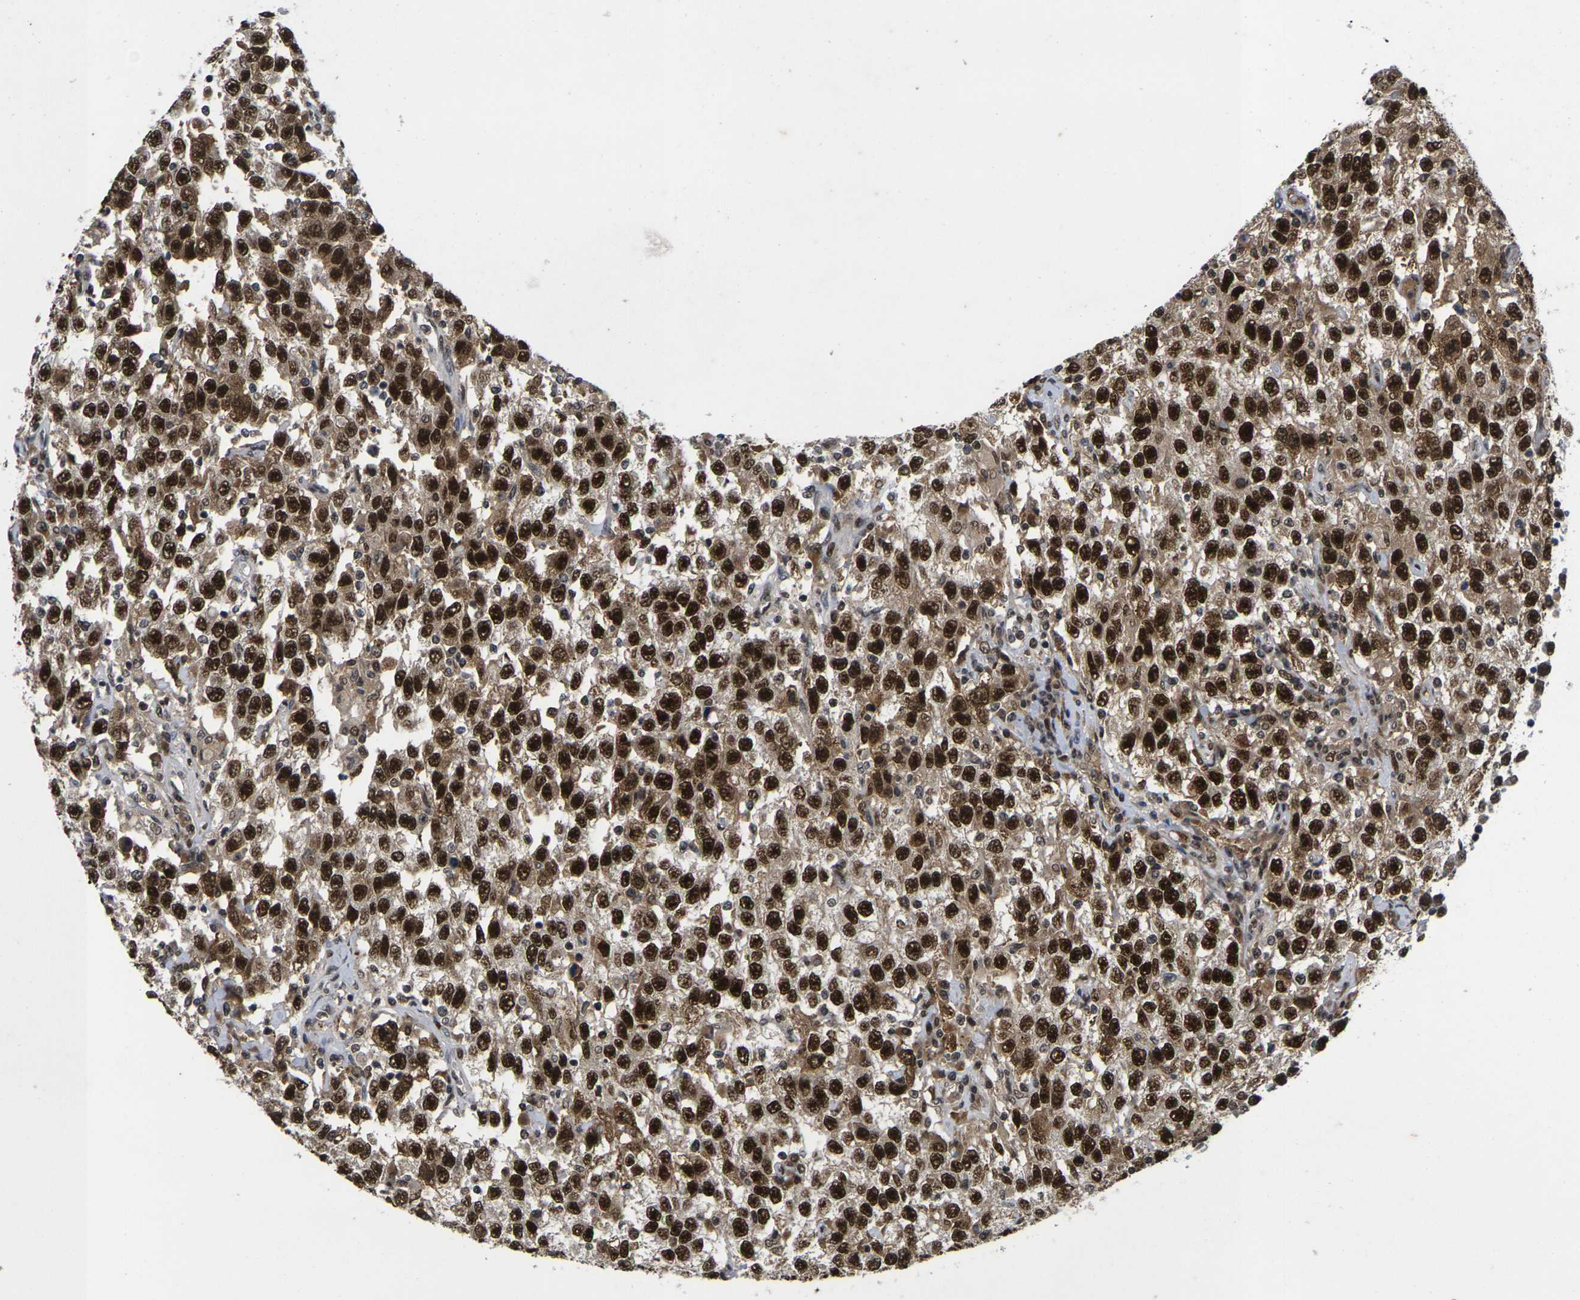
{"staining": {"intensity": "strong", "quantity": ">75%", "location": "nuclear"}, "tissue": "testis cancer", "cell_type": "Tumor cells", "image_type": "cancer", "snomed": [{"axis": "morphology", "description": "Seminoma, NOS"}, {"axis": "topography", "description": "Testis"}], "caption": "Seminoma (testis) stained with immunohistochemistry demonstrates strong nuclear staining in about >75% of tumor cells.", "gene": "GTF2E1", "patient": {"sex": "male", "age": 41}}